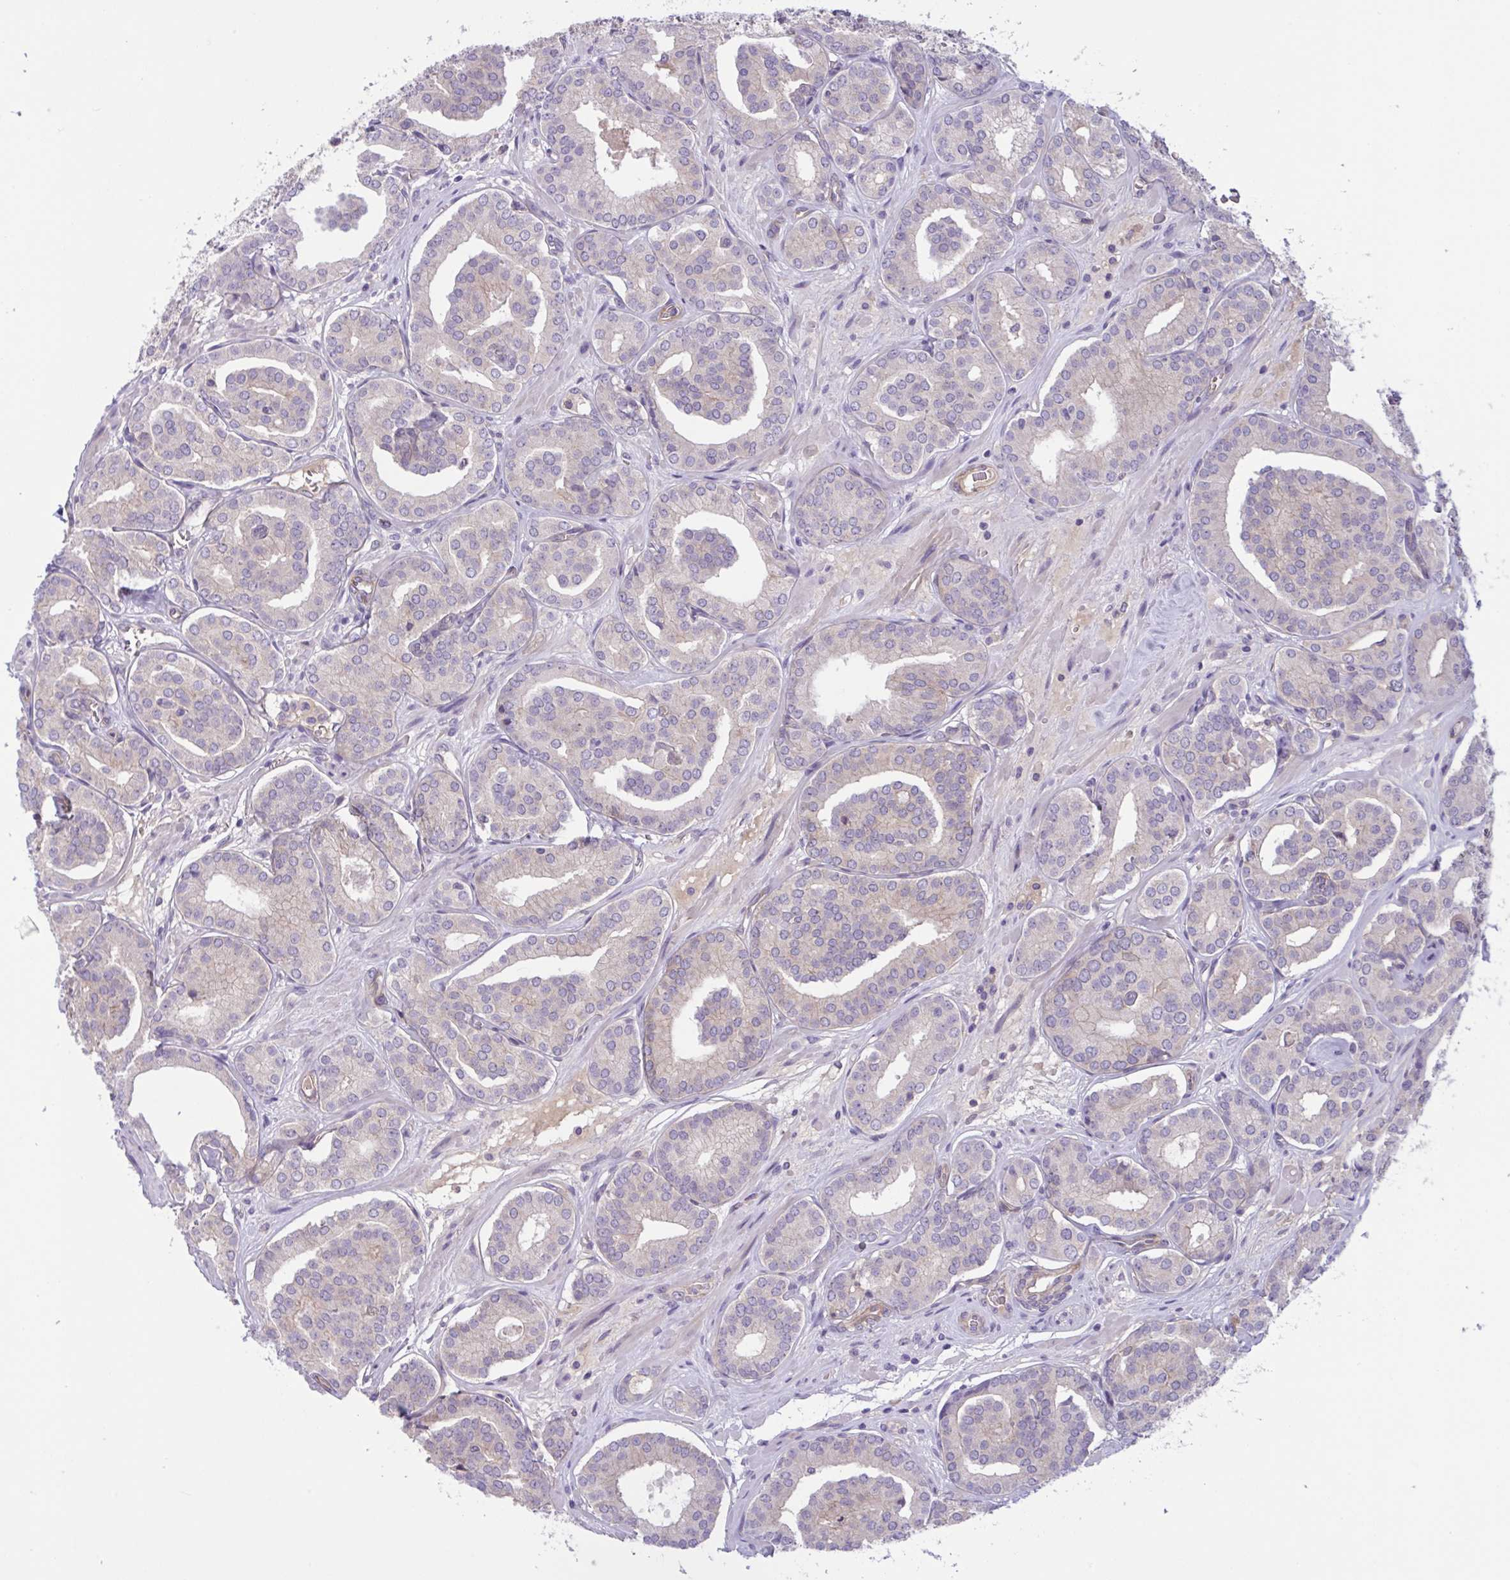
{"staining": {"intensity": "negative", "quantity": "none", "location": "none"}, "tissue": "prostate cancer", "cell_type": "Tumor cells", "image_type": "cancer", "snomed": [{"axis": "morphology", "description": "Adenocarcinoma, High grade"}, {"axis": "topography", "description": "Prostate"}], "caption": "High magnification brightfield microscopy of prostate cancer stained with DAB (3,3'-diaminobenzidine) (brown) and counterstained with hematoxylin (blue): tumor cells show no significant positivity. (DAB (3,3'-diaminobenzidine) immunohistochemistry visualized using brightfield microscopy, high magnification).", "gene": "TTC7B", "patient": {"sex": "male", "age": 66}}